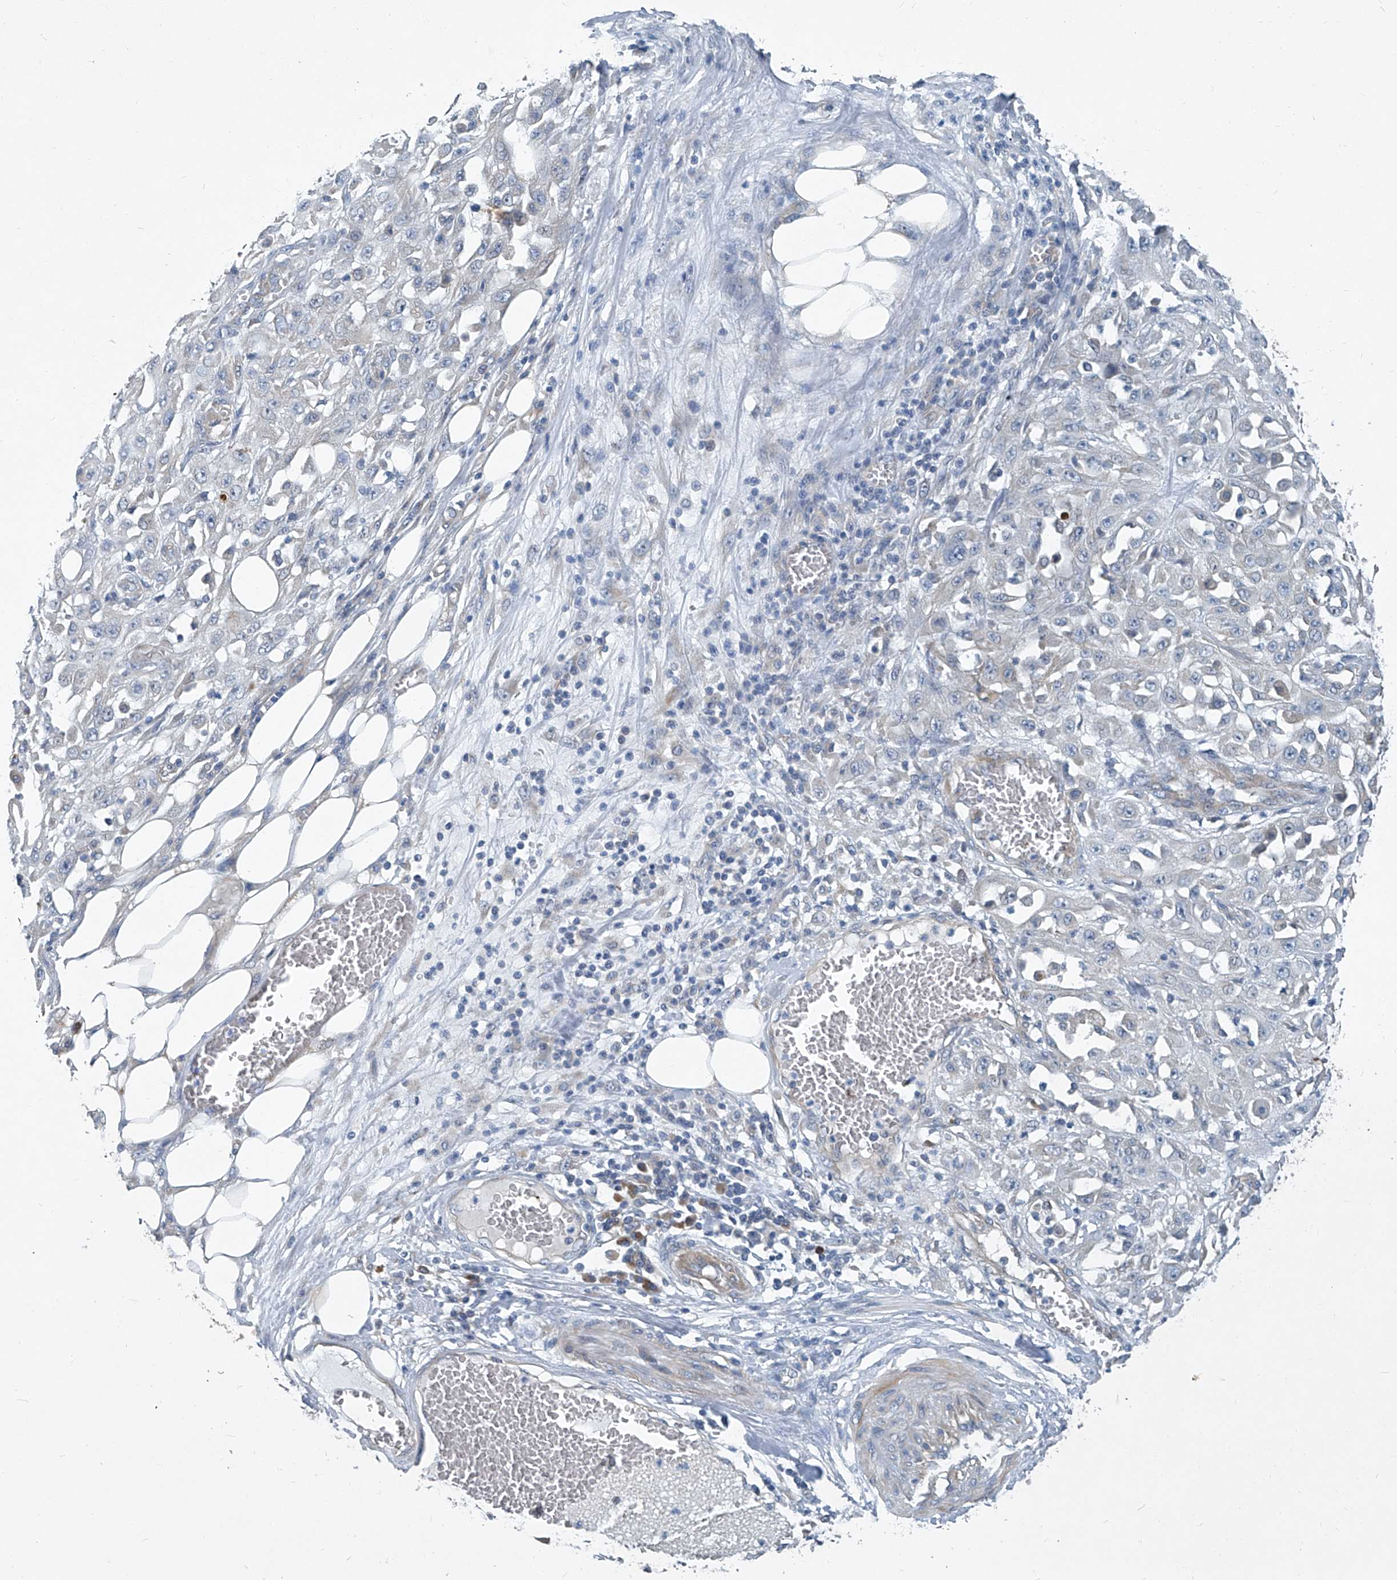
{"staining": {"intensity": "negative", "quantity": "none", "location": "none"}, "tissue": "skin cancer", "cell_type": "Tumor cells", "image_type": "cancer", "snomed": [{"axis": "morphology", "description": "Squamous cell carcinoma, NOS"}, {"axis": "morphology", "description": "Squamous cell carcinoma, metastatic, NOS"}, {"axis": "topography", "description": "Skin"}, {"axis": "topography", "description": "Lymph node"}], "caption": "Immunohistochemical staining of human squamous cell carcinoma (skin) demonstrates no significant staining in tumor cells.", "gene": "SLC26A11", "patient": {"sex": "male", "age": 75}}